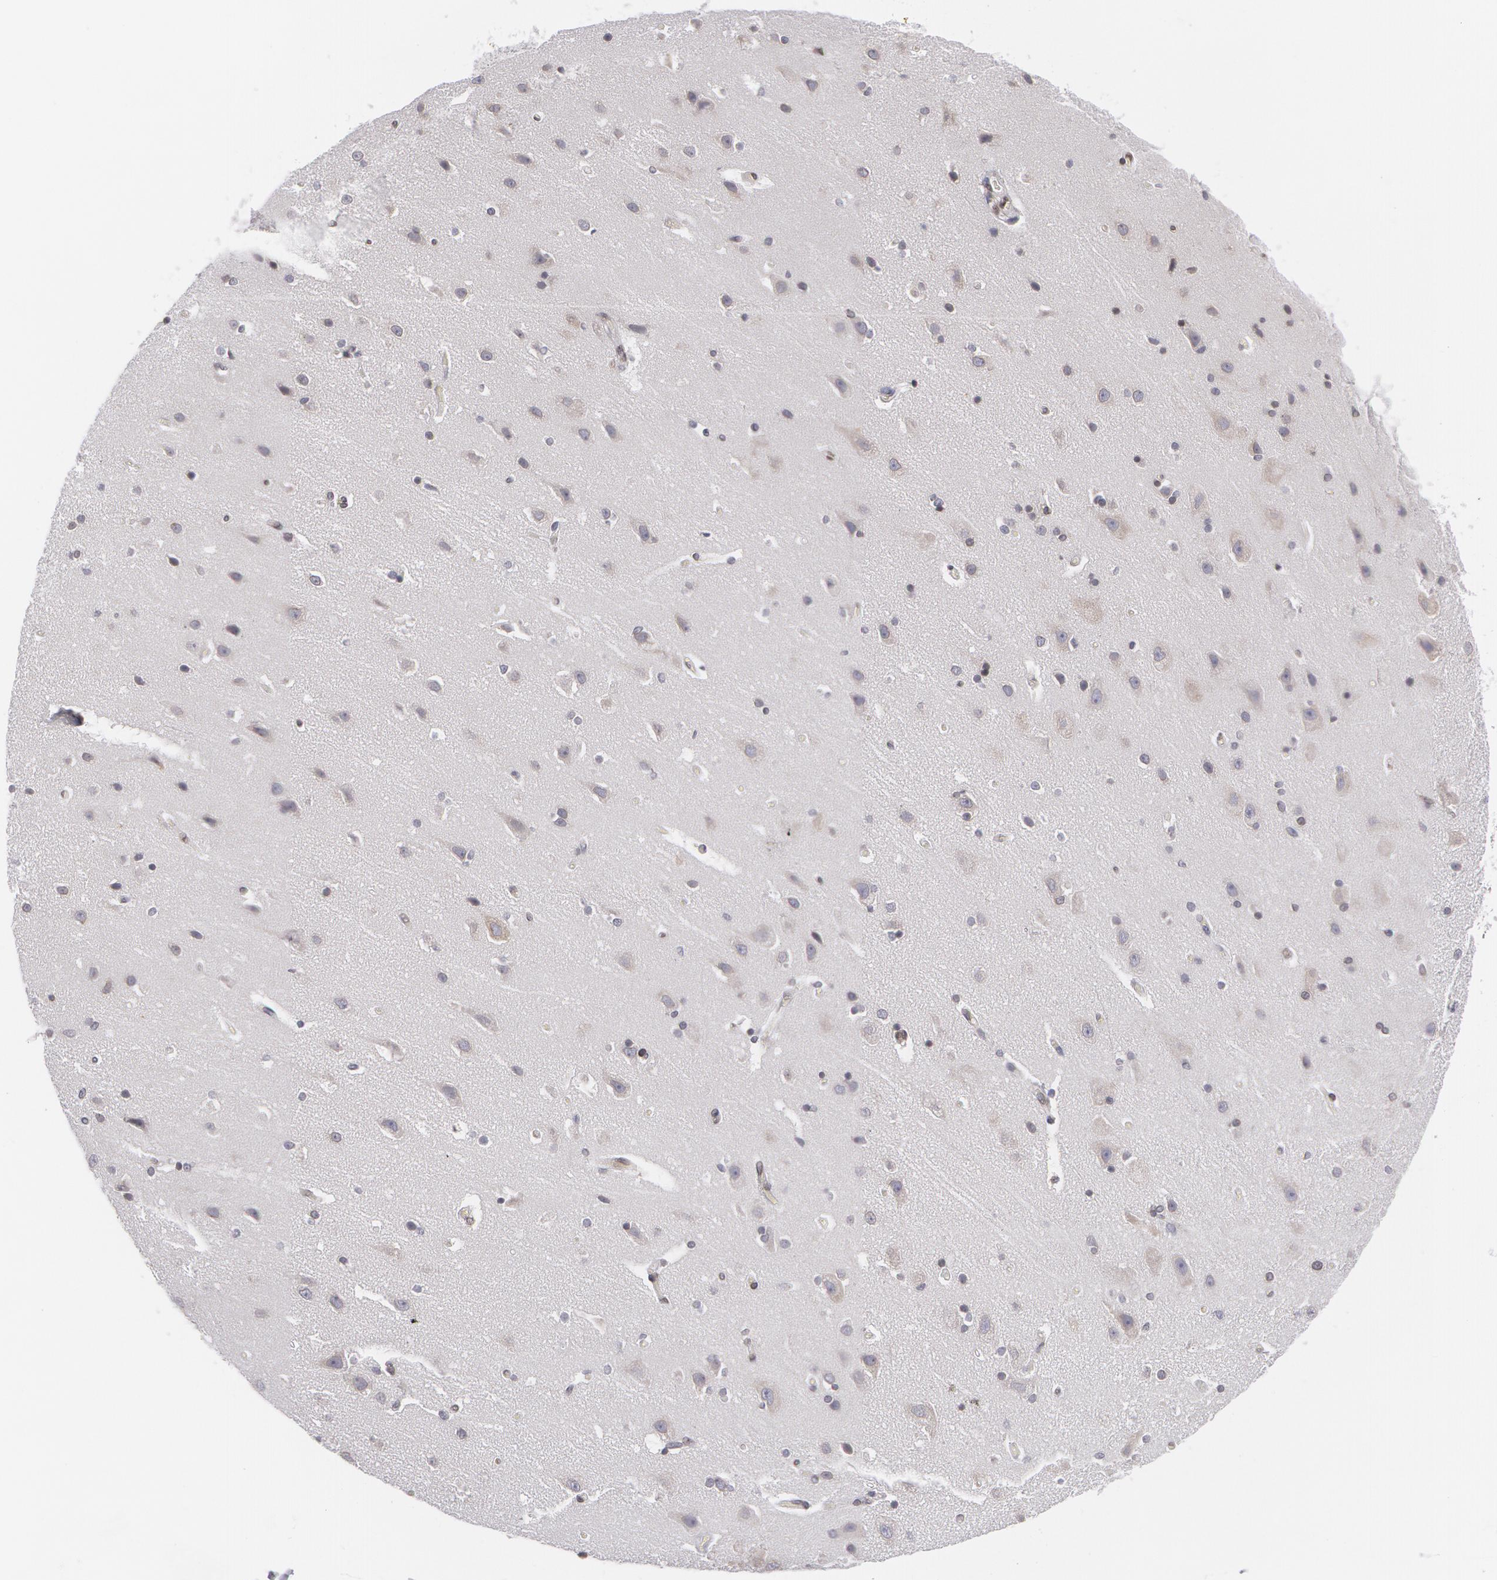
{"staining": {"intensity": "negative", "quantity": "none", "location": "none"}, "tissue": "caudate", "cell_type": "Glial cells", "image_type": "normal", "snomed": [{"axis": "morphology", "description": "Normal tissue, NOS"}, {"axis": "topography", "description": "Lateral ventricle wall"}], "caption": "This is an IHC histopathology image of unremarkable human caudate. There is no expression in glial cells.", "gene": "EMD", "patient": {"sex": "female", "age": 54}}